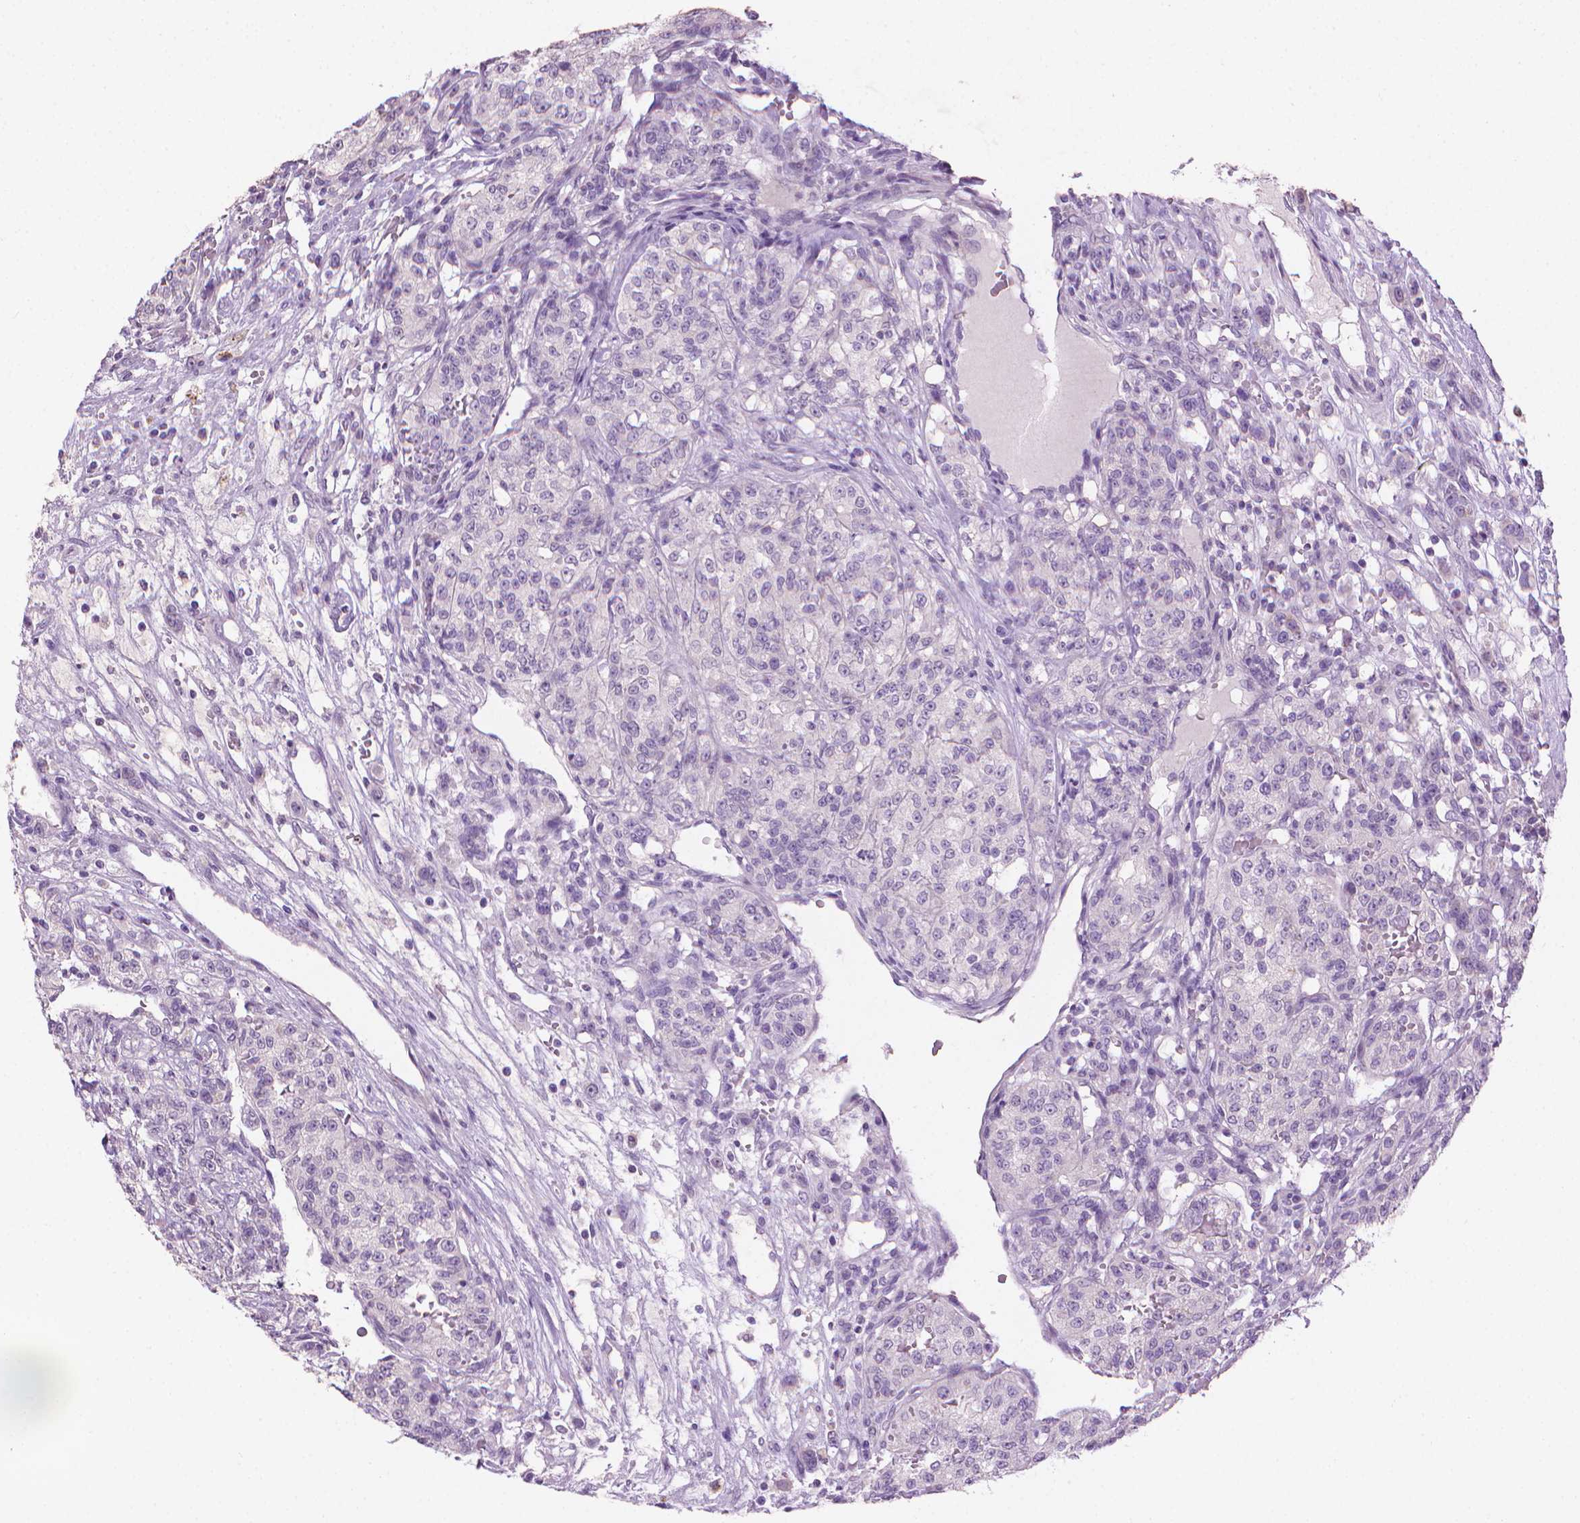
{"staining": {"intensity": "negative", "quantity": "none", "location": "none"}, "tissue": "renal cancer", "cell_type": "Tumor cells", "image_type": "cancer", "snomed": [{"axis": "morphology", "description": "Adenocarcinoma, NOS"}, {"axis": "topography", "description": "Kidney"}], "caption": "Tumor cells show no significant expression in adenocarcinoma (renal).", "gene": "MLANA", "patient": {"sex": "female", "age": 63}}